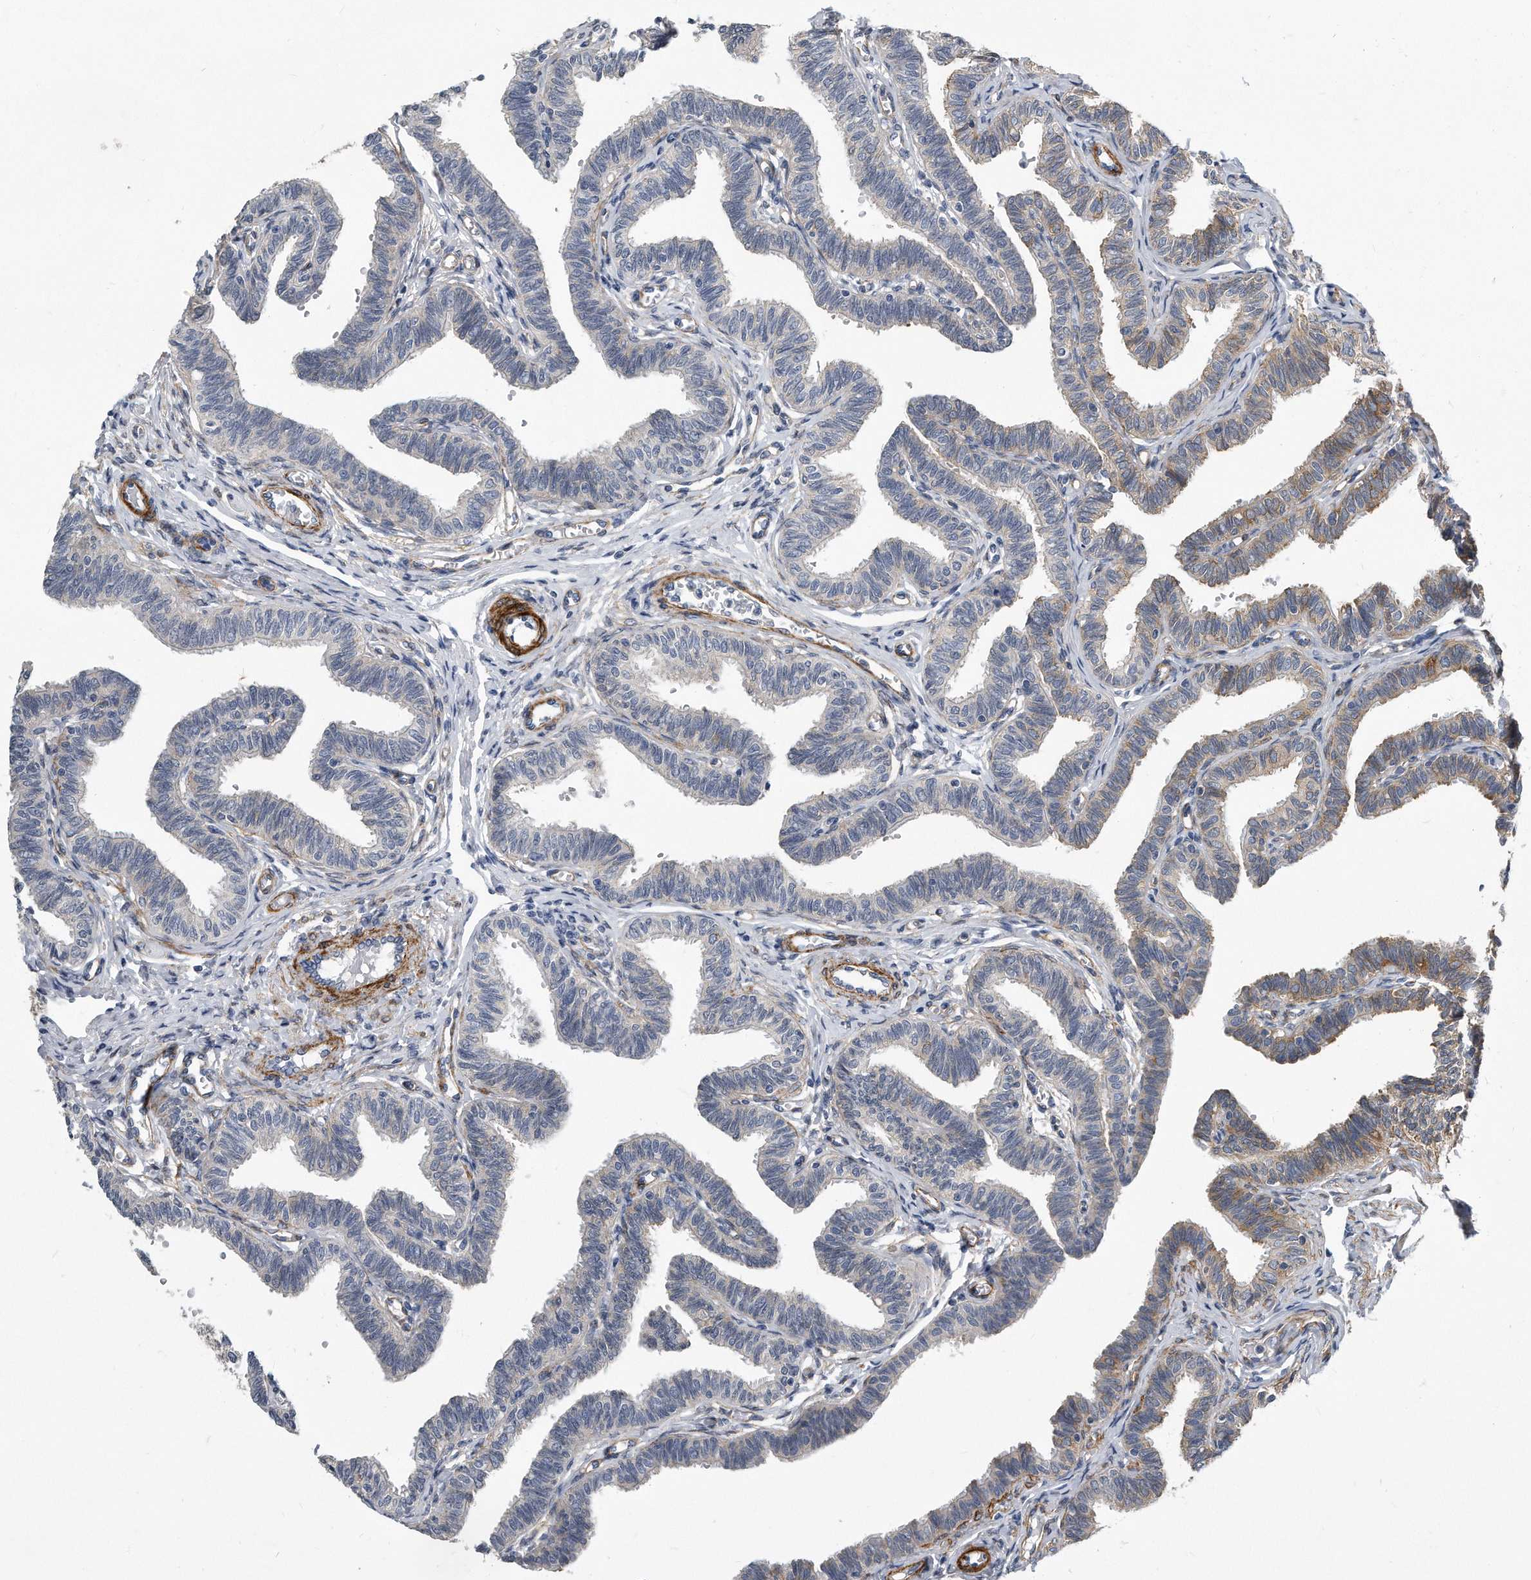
{"staining": {"intensity": "moderate", "quantity": "25%-75%", "location": "cytoplasmic/membranous"}, "tissue": "fallopian tube", "cell_type": "Glandular cells", "image_type": "normal", "snomed": [{"axis": "morphology", "description": "Normal tissue, NOS"}, {"axis": "topography", "description": "Fallopian tube"}, {"axis": "topography", "description": "Ovary"}], "caption": "Immunohistochemical staining of unremarkable human fallopian tube demonstrates 25%-75% levels of moderate cytoplasmic/membranous protein positivity in about 25%-75% of glandular cells.", "gene": "EIF2B4", "patient": {"sex": "female", "age": 23}}